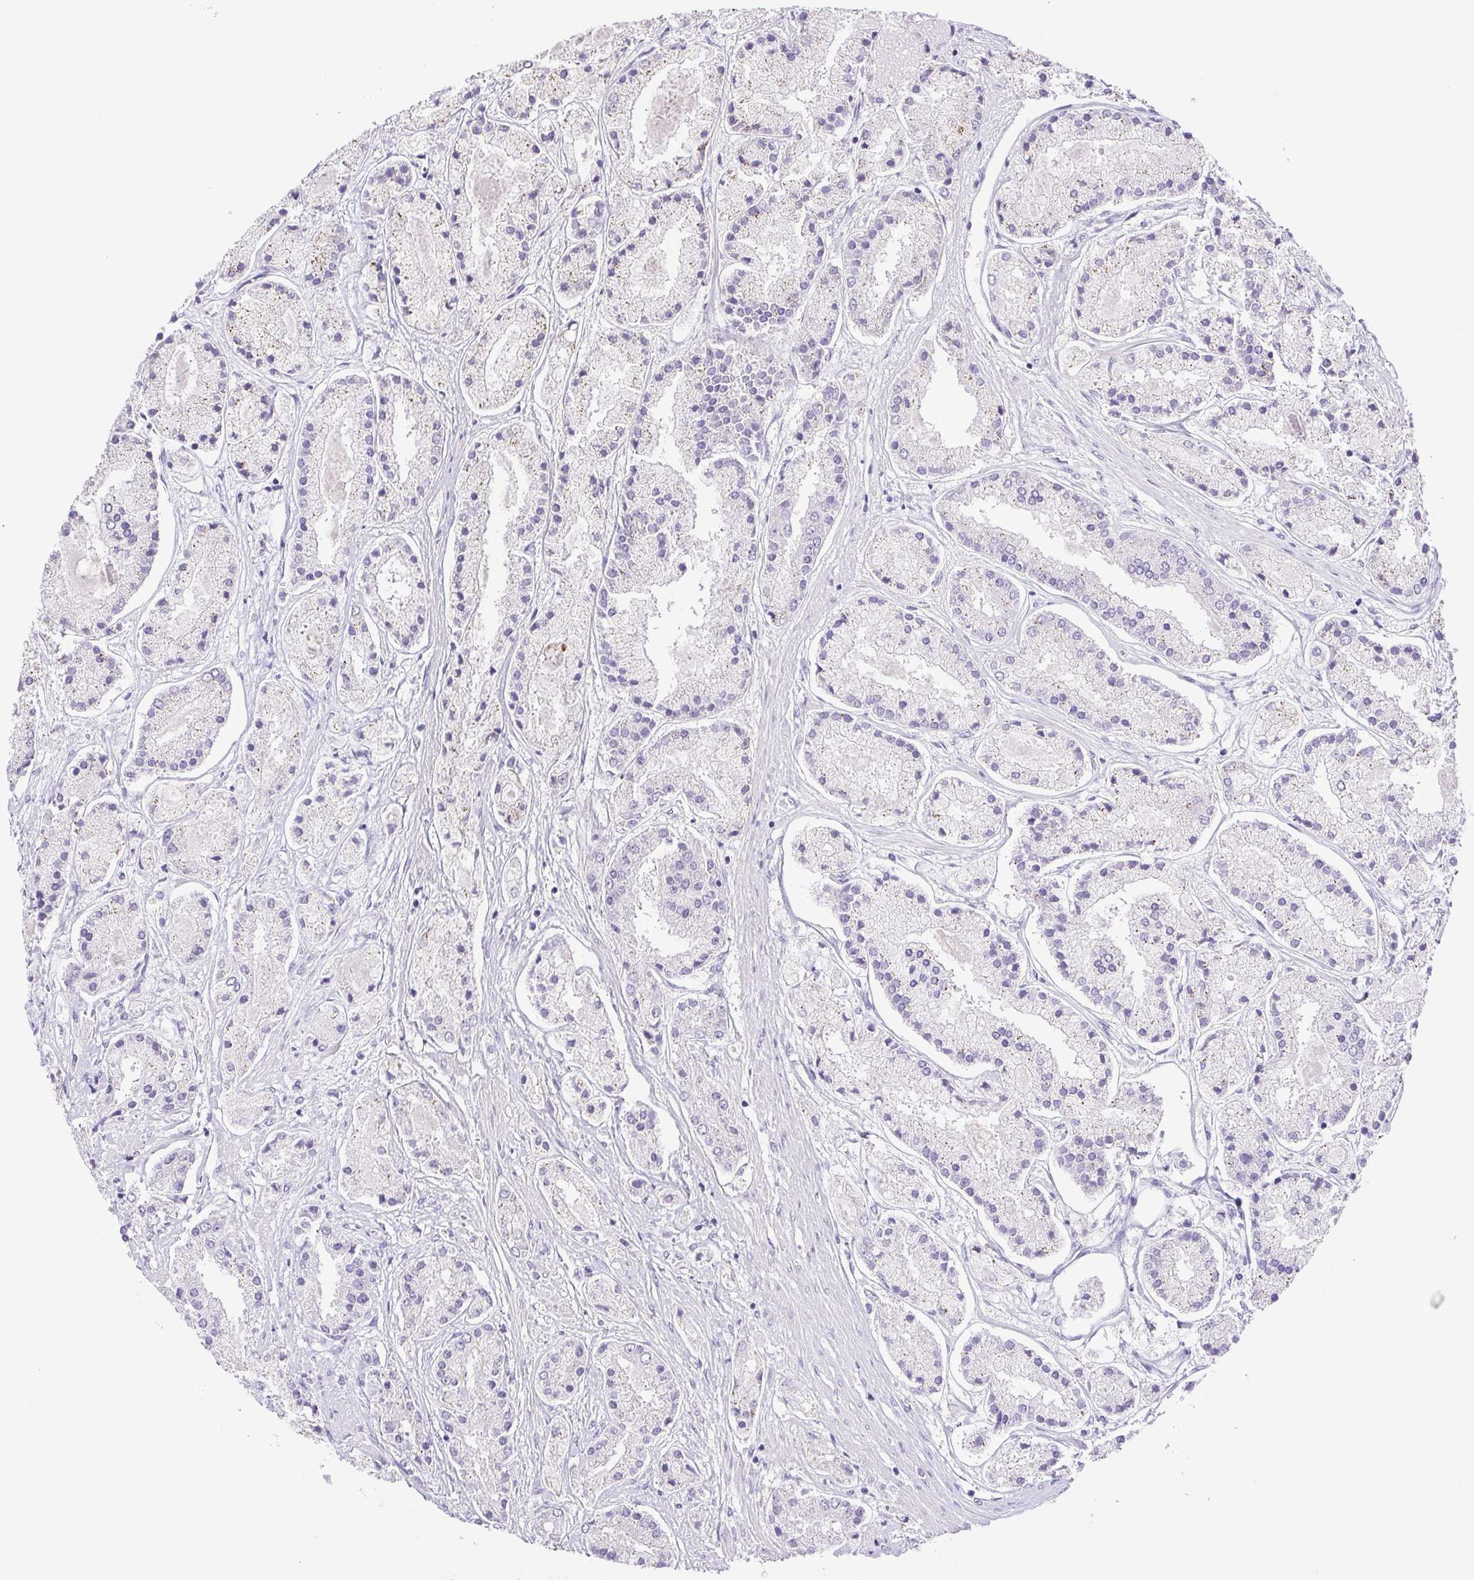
{"staining": {"intensity": "weak", "quantity": "<25%", "location": "cytoplasmic/membranous"}, "tissue": "prostate cancer", "cell_type": "Tumor cells", "image_type": "cancer", "snomed": [{"axis": "morphology", "description": "Adenocarcinoma, High grade"}, {"axis": "topography", "description": "Prostate"}], "caption": "IHC histopathology image of neoplastic tissue: human prostate cancer (adenocarcinoma (high-grade)) stained with DAB demonstrates no significant protein expression in tumor cells. The staining was performed using DAB (3,3'-diaminobenzidine) to visualize the protein expression in brown, while the nuclei were stained in blue with hematoxylin (Magnification: 20x).", "gene": "PAPPA2", "patient": {"sex": "male", "age": 67}}